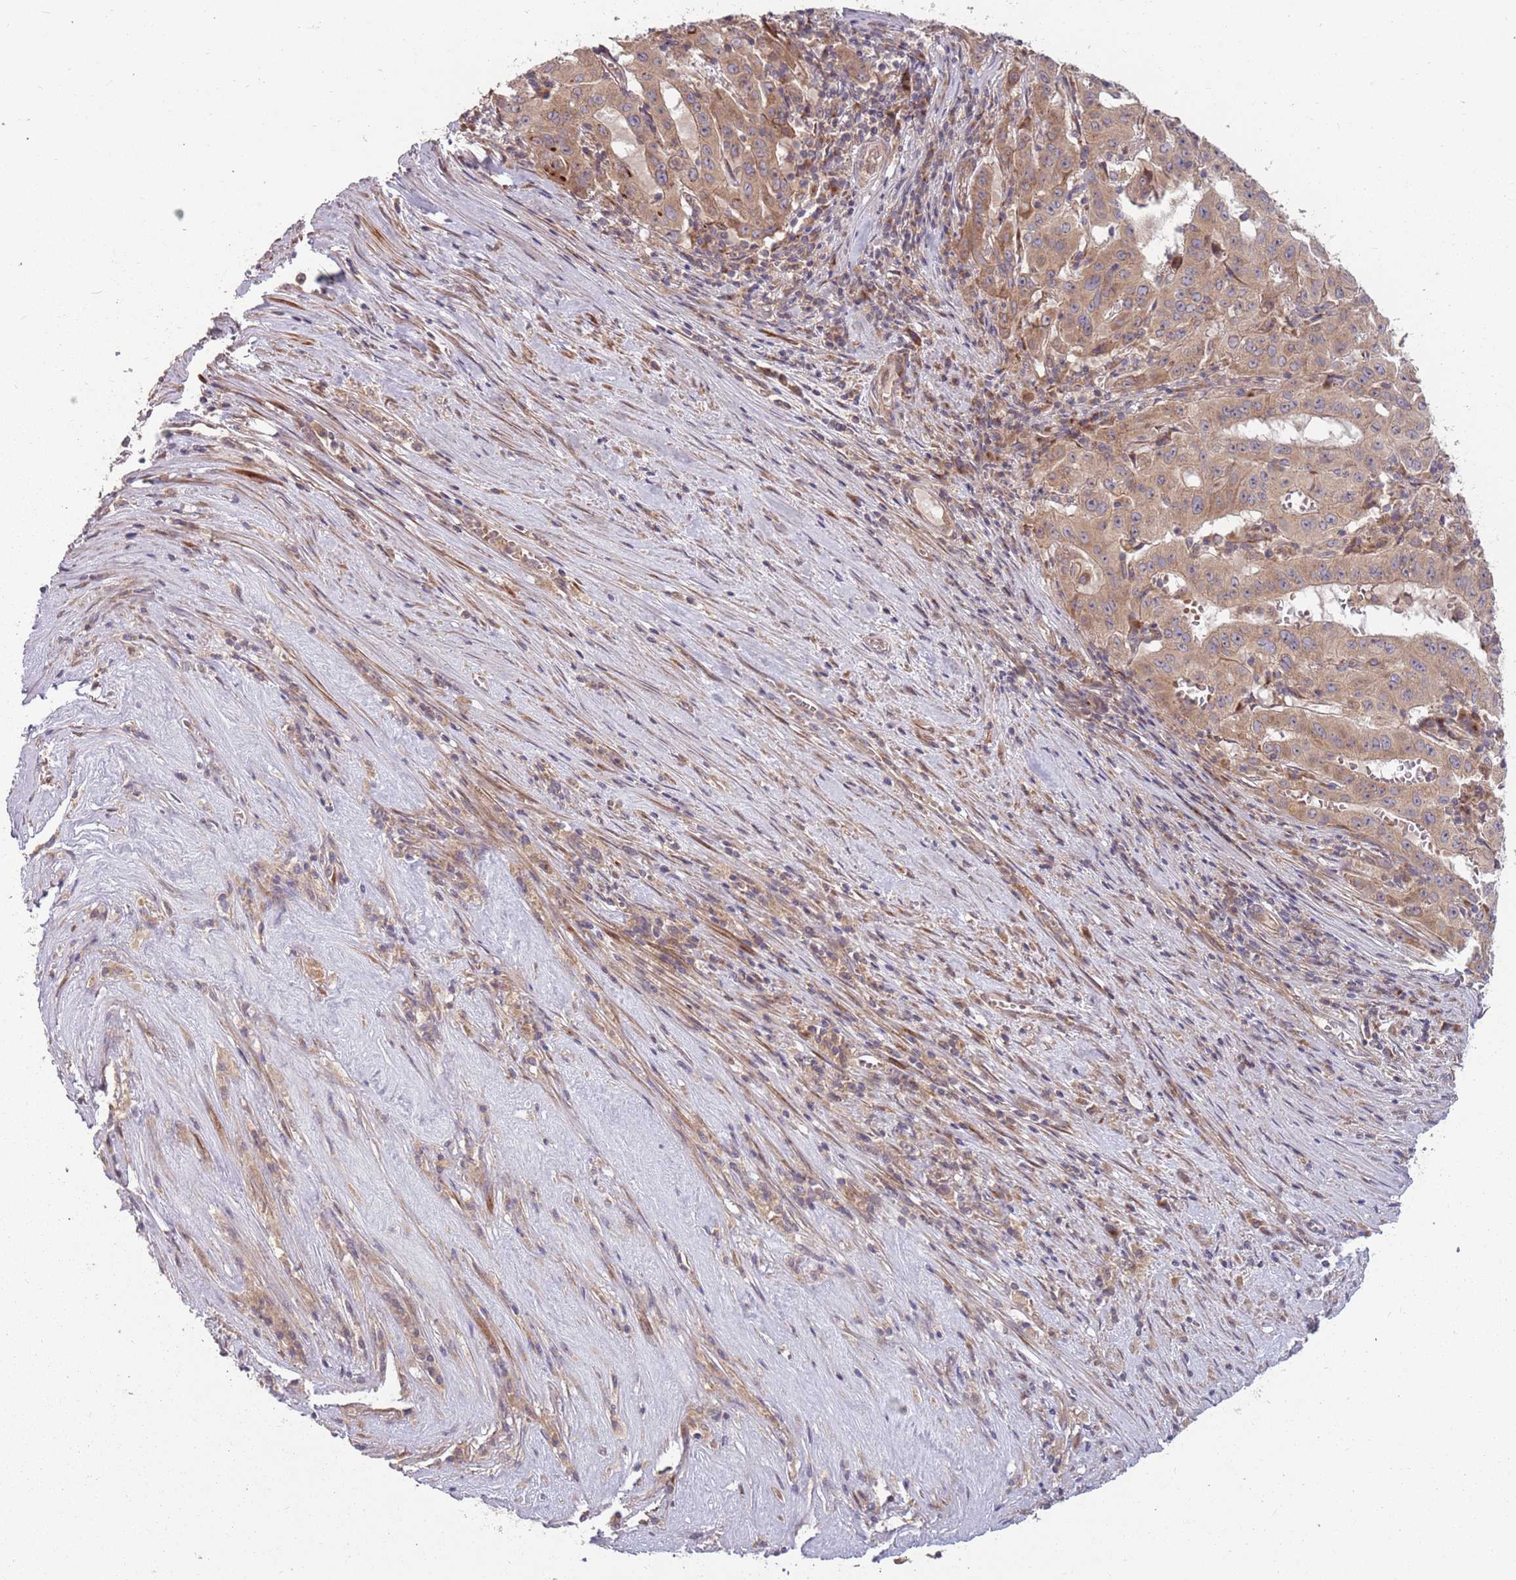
{"staining": {"intensity": "moderate", "quantity": ">75%", "location": "cytoplasmic/membranous"}, "tissue": "pancreatic cancer", "cell_type": "Tumor cells", "image_type": "cancer", "snomed": [{"axis": "morphology", "description": "Adenocarcinoma, NOS"}, {"axis": "topography", "description": "Pancreas"}], "caption": "Moderate cytoplasmic/membranous positivity is present in about >75% of tumor cells in pancreatic cancer.", "gene": "PLD6", "patient": {"sex": "male", "age": 63}}